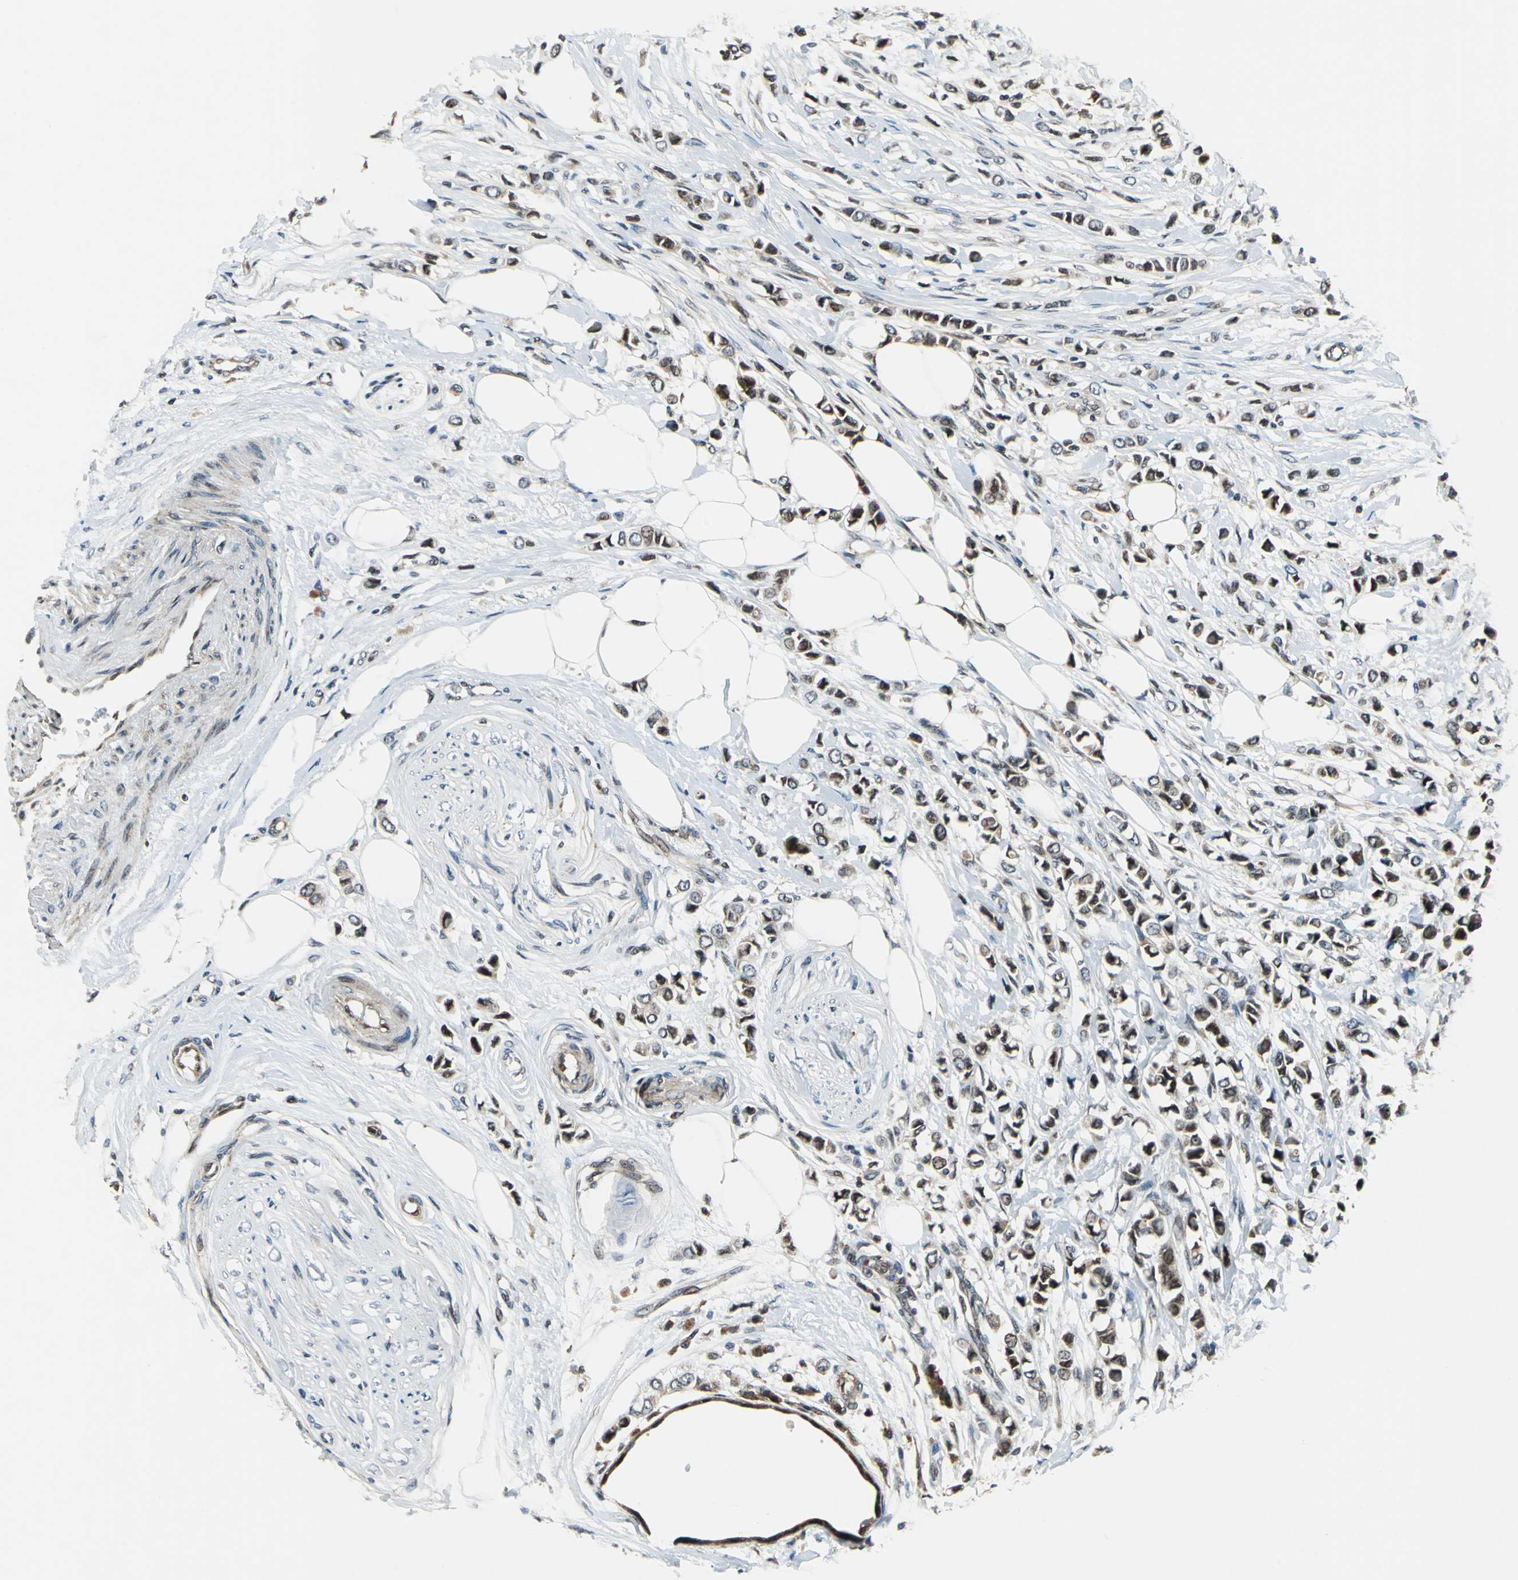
{"staining": {"intensity": "moderate", "quantity": ">75%", "location": "cytoplasmic/membranous"}, "tissue": "breast cancer", "cell_type": "Tumor cells", "image_type": "cancer", "snomed": [{"axis": "morphology", "description": "Lobular carcinoma"}, {"axis": "topography", "description": "Breast"}], "caption": "A high-resolution photomicrograph shows immunohistochemistry (IHC) staining of breast lobular carcinoma, which reveals moderate cytoplasmic/membranous staining in approximately >75% of tumor cells. The staining was performed using DAB to visualize the protein expression in brown, while the nuclei were stained in blue with hematoxylin (Magnification: 20x).", "gene": "AATF", "patient": {"sex": "female", "age": 51}}